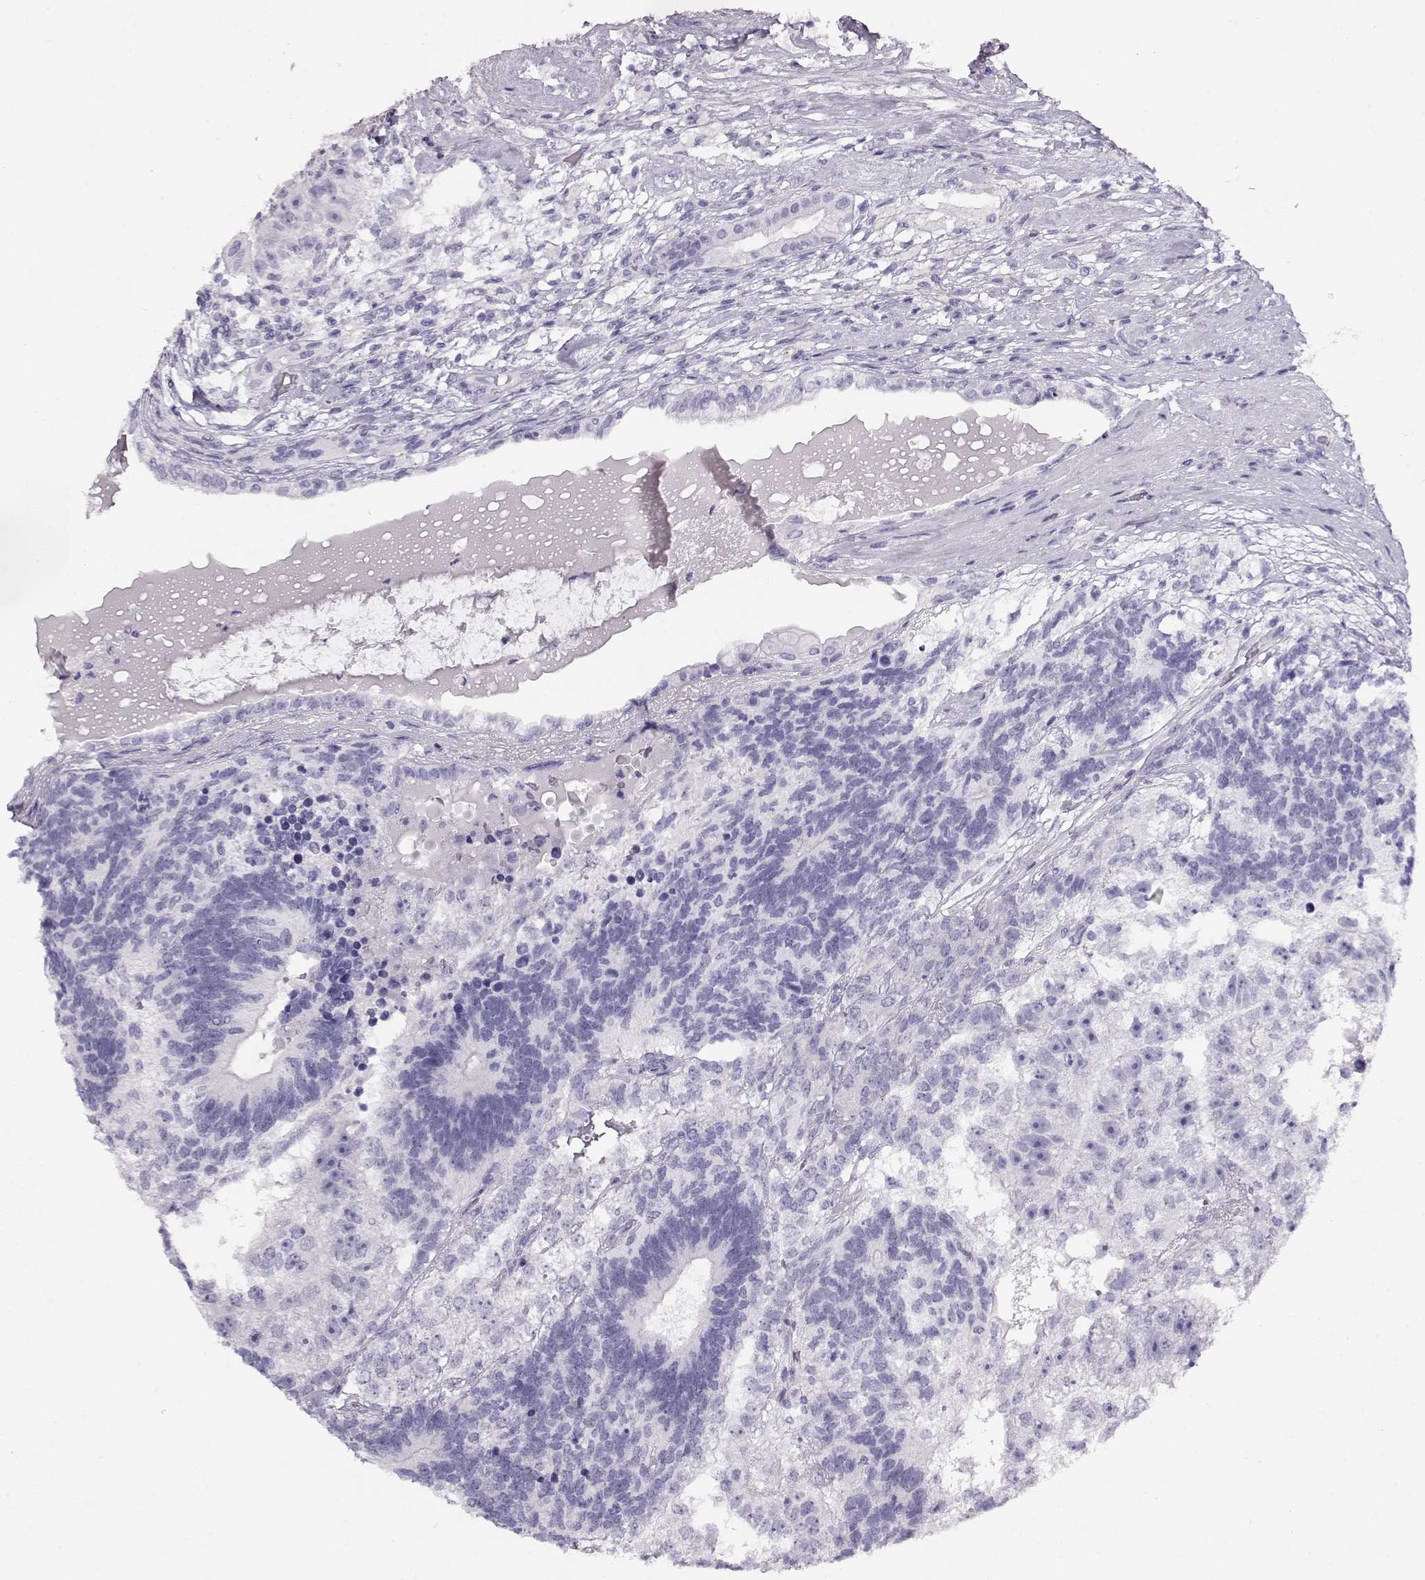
{"staining": {"intensity": "negative", "quantity": "none", "location": "none"}, "tissue": "testis cancer", "cell_type": "Tumor cells", "image_type": "cancer", "snomed": [{"axis": "morphology", "description": "Seminoma, NOS"}, {"axis": "morphology", "description": "Carcinoma, Embryonal, NOS"}, {"axis": "topography", "description": "Testis"}], "caption": "A histopathology image of testis seminoma stained for a protein demonstrates no brown staining in tumor cells.", "gene": "ACTN2", "patient": {"sex": "male", "age": 41}}